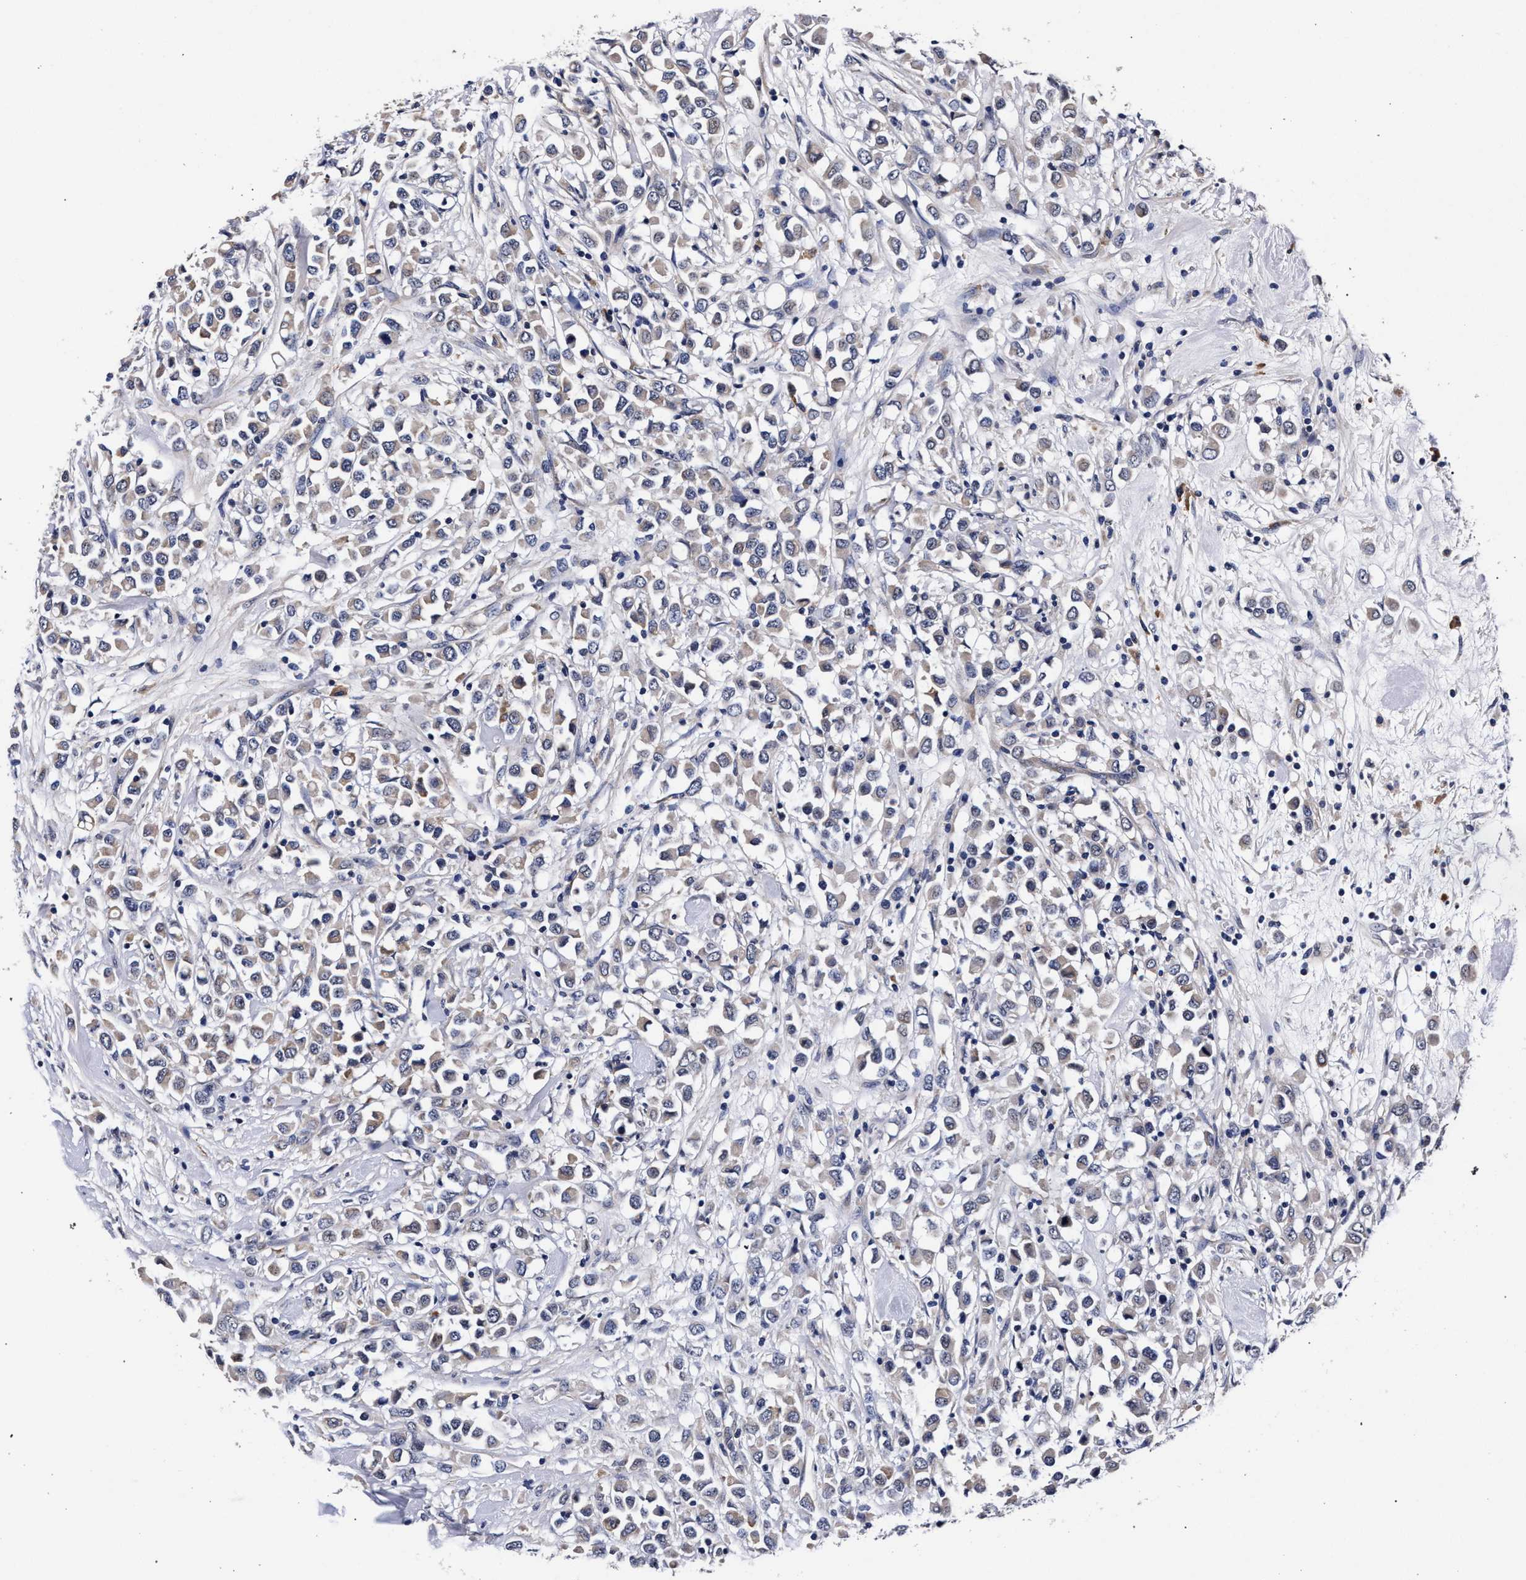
{"staining": {"intensity": "weak", "quantity": ">75%", "location": "cytoplasmic/membranous"}, "tissue": "breast cancer", "cell_type": "Tumor cells", "image_type": "cancer", "snomed": [{"axis": "morphology", "description": "Duct carcinoma"}, {"axis": "topography", "description": "Breast"}], "caption": "Immunohistochemical staining of human breast invasive ductal carcinoma shows weak cytoplasmic/membranous protein expression in approximately >75% of tumor cells. Immunohistochemistry stains the protein of interest in brown and the nuclei are stained blue.", "gene": "CFAP95", "patient": {"sex": "female", "age": 61}}